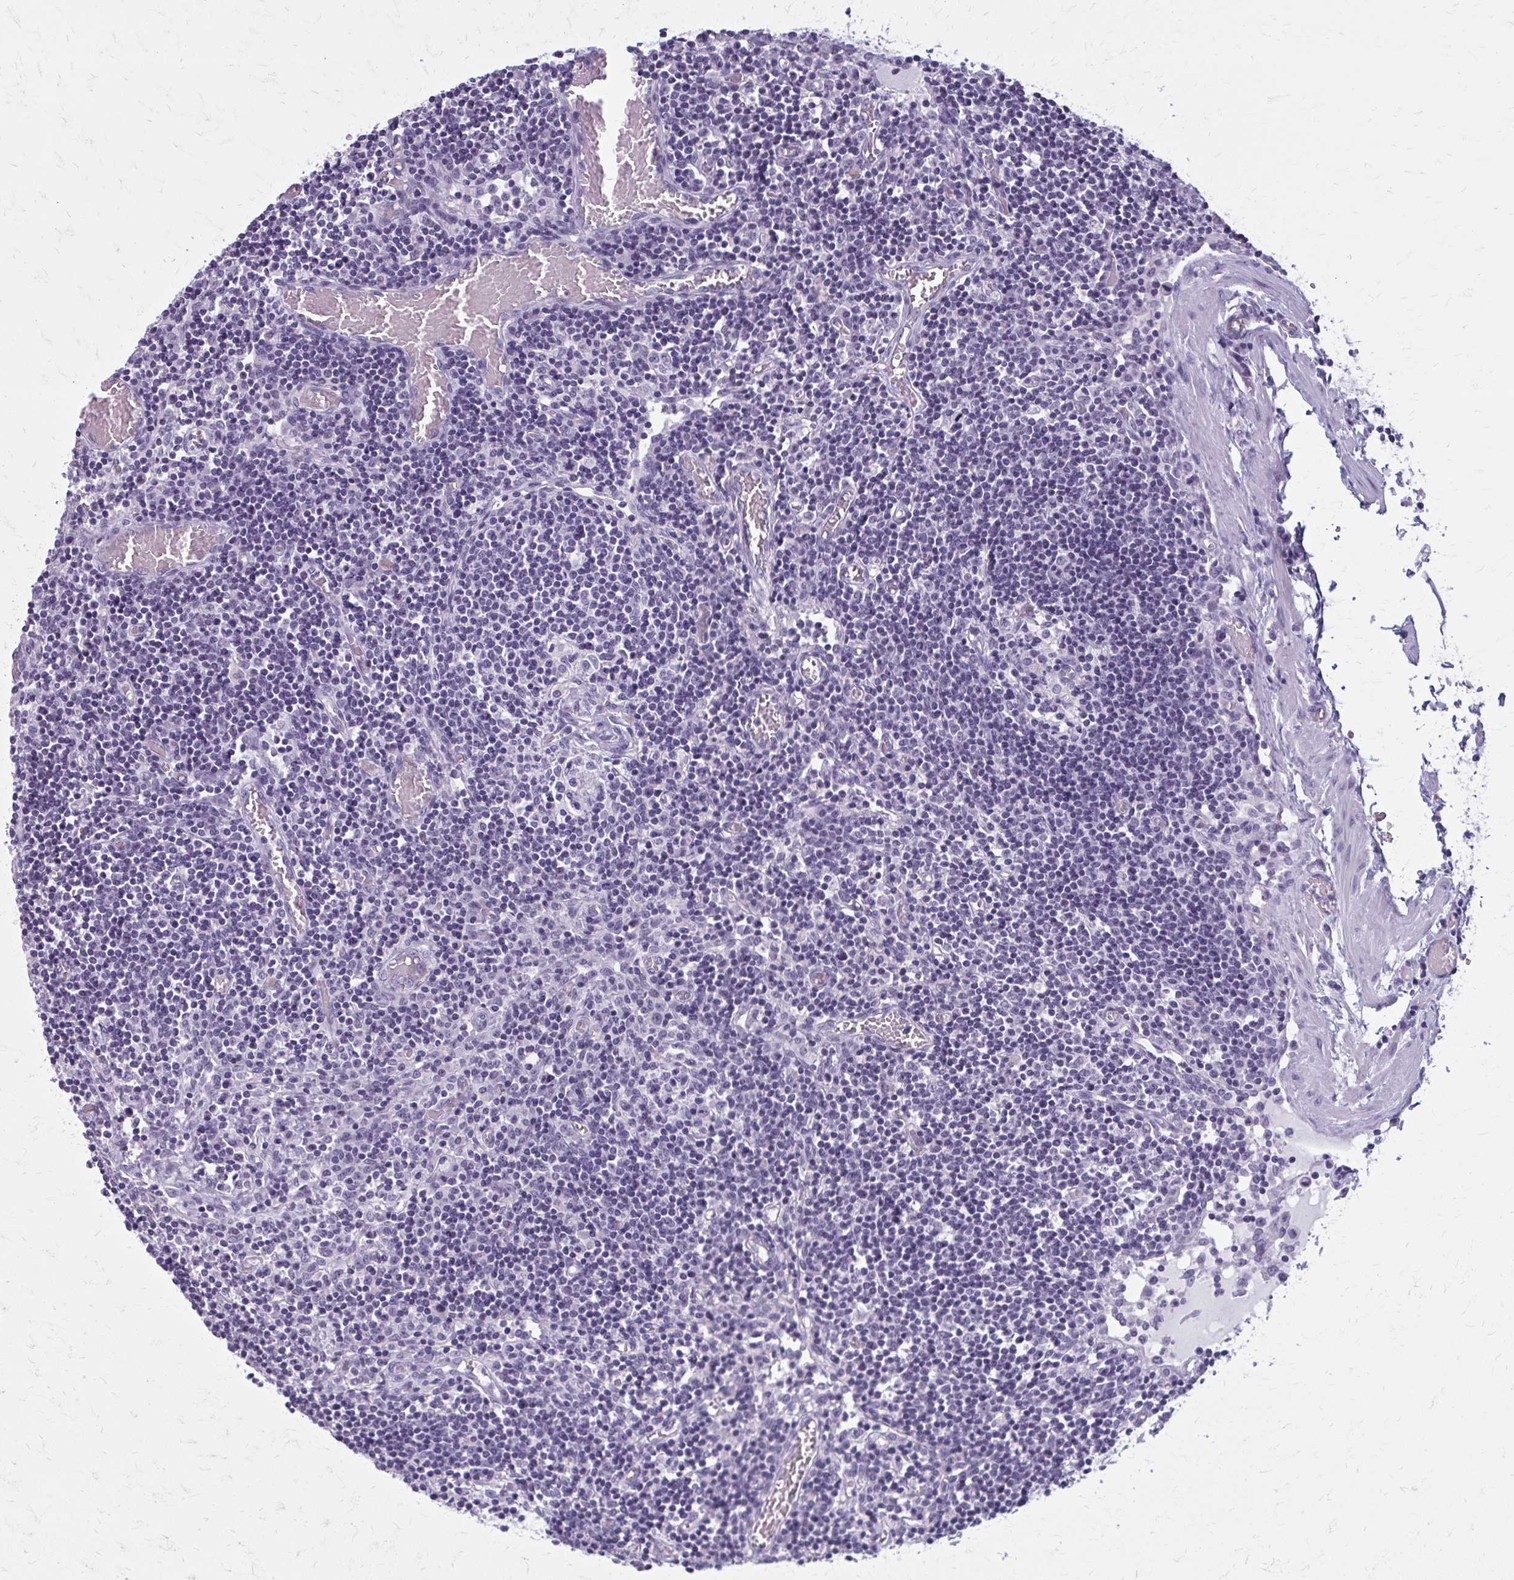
{"staining": {"intensity": "negative", "quantity": "none", "location": "none"}, "tissue": "lymph node", "cell_type": "Germinal center cells", "image_type": "normal", "snomed": [{"axis": "morphology", "description": "Normal tissue, NOS"}, {"axis": "topography", "description": "Lymph node"}], "caption": "DAB immunohistochemical staining of normal lymph node exhibits no significant positivity in germinal center cells.", "gene": "CASQ2", "patient": {"sex": "male", "age": 66}}